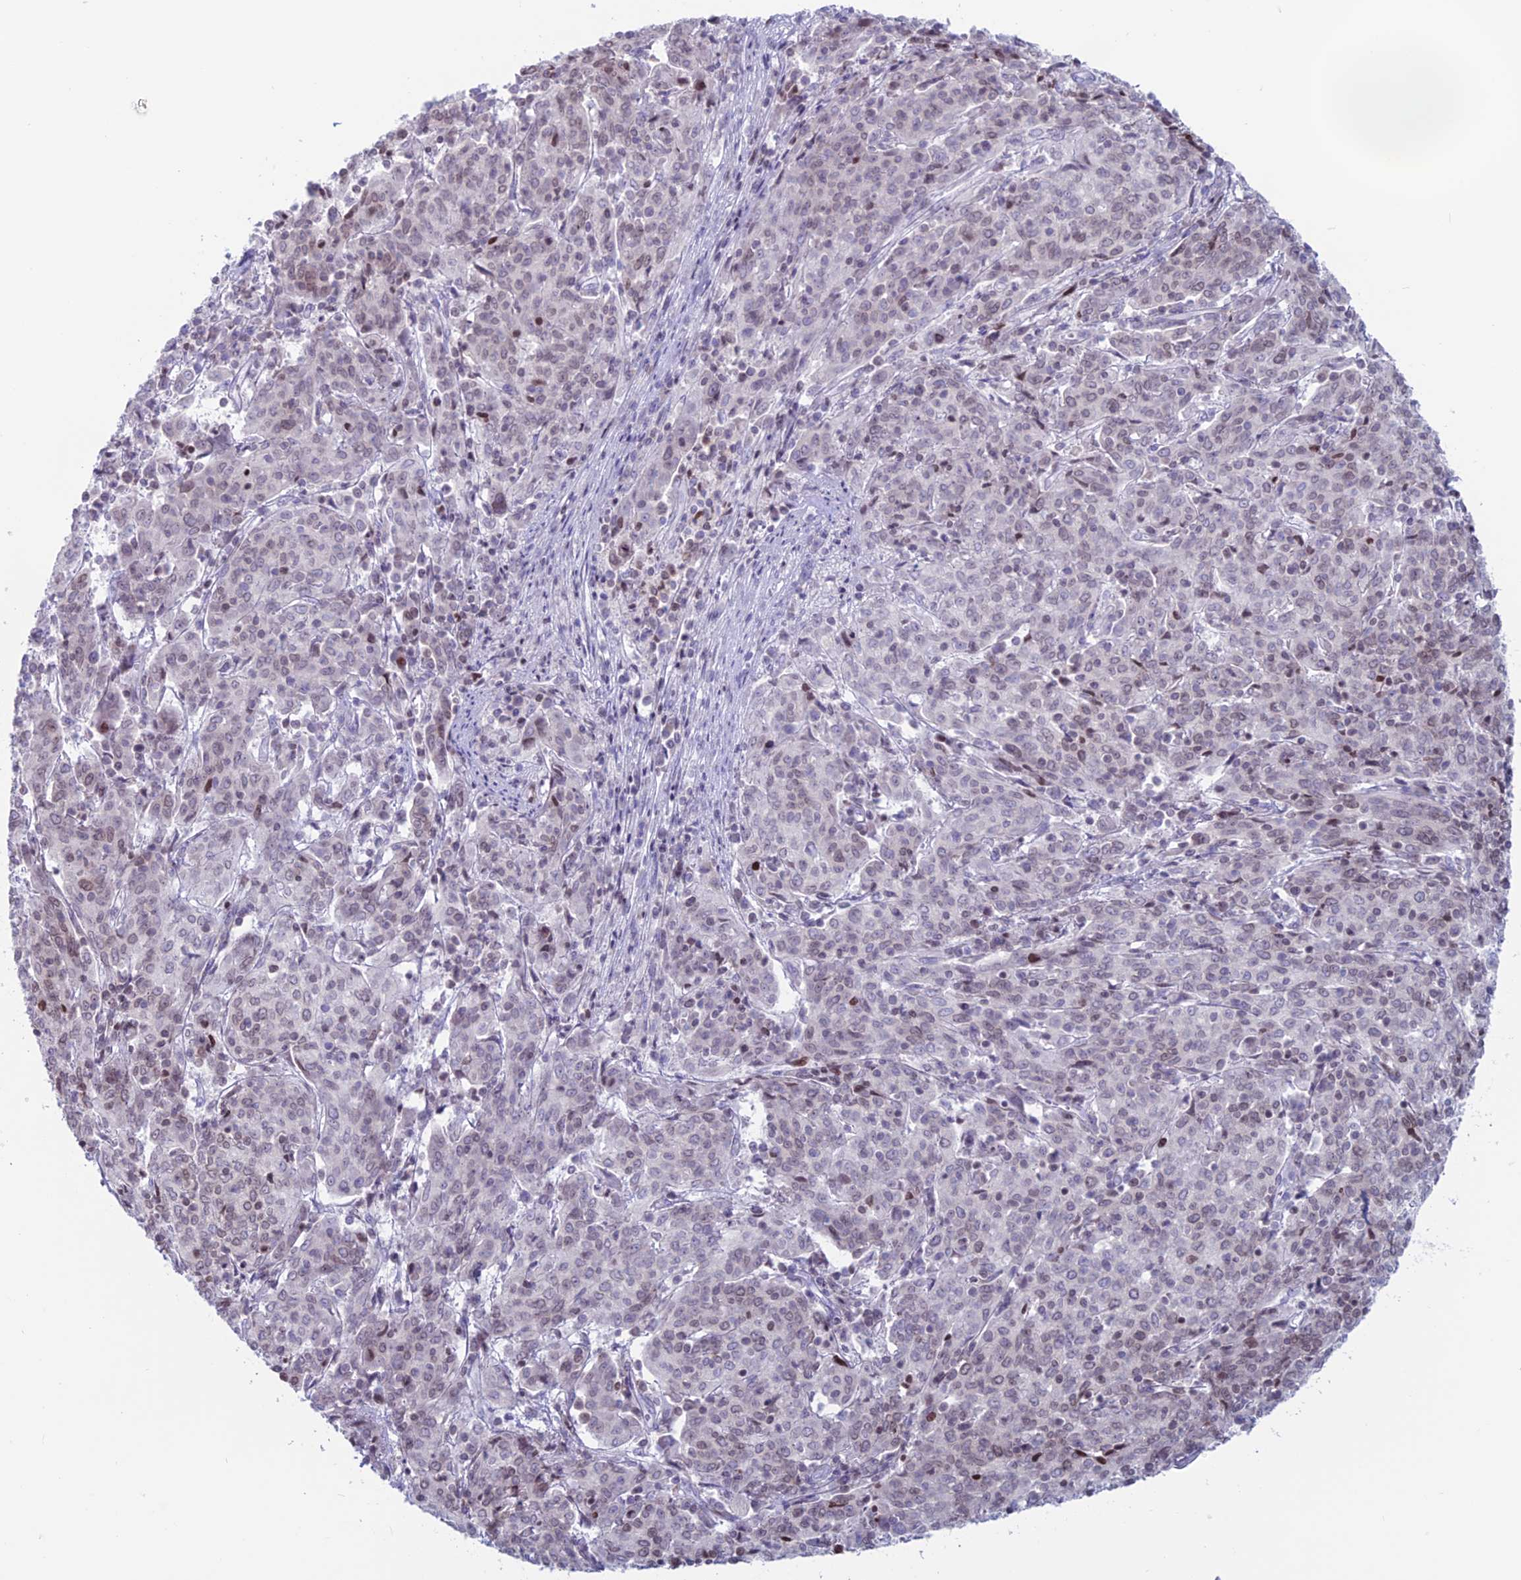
{"staining": {"intensity": "weak", "quantity": "<25%", "location": "nuclear"}, "tissue": "cervical cancer", "cell_type": "Tumor cells", "image_type": "cancer", "snomed": [{"axis": "morphology", "description": "Squamous cell carcinoma, NOS"}, {"axis": "topography", "description": "Cervix"}], "caption": "Immunohistochemistry (IHC) image of neoplastic tissue: cervical squamous cell carcinoma stained with DAB (3,3'-diaminobenzidine) exhibits no significant protein positivity in tumor cells.", "gene": "CERS6", "patient": {"sex": "female", "age": 67}}